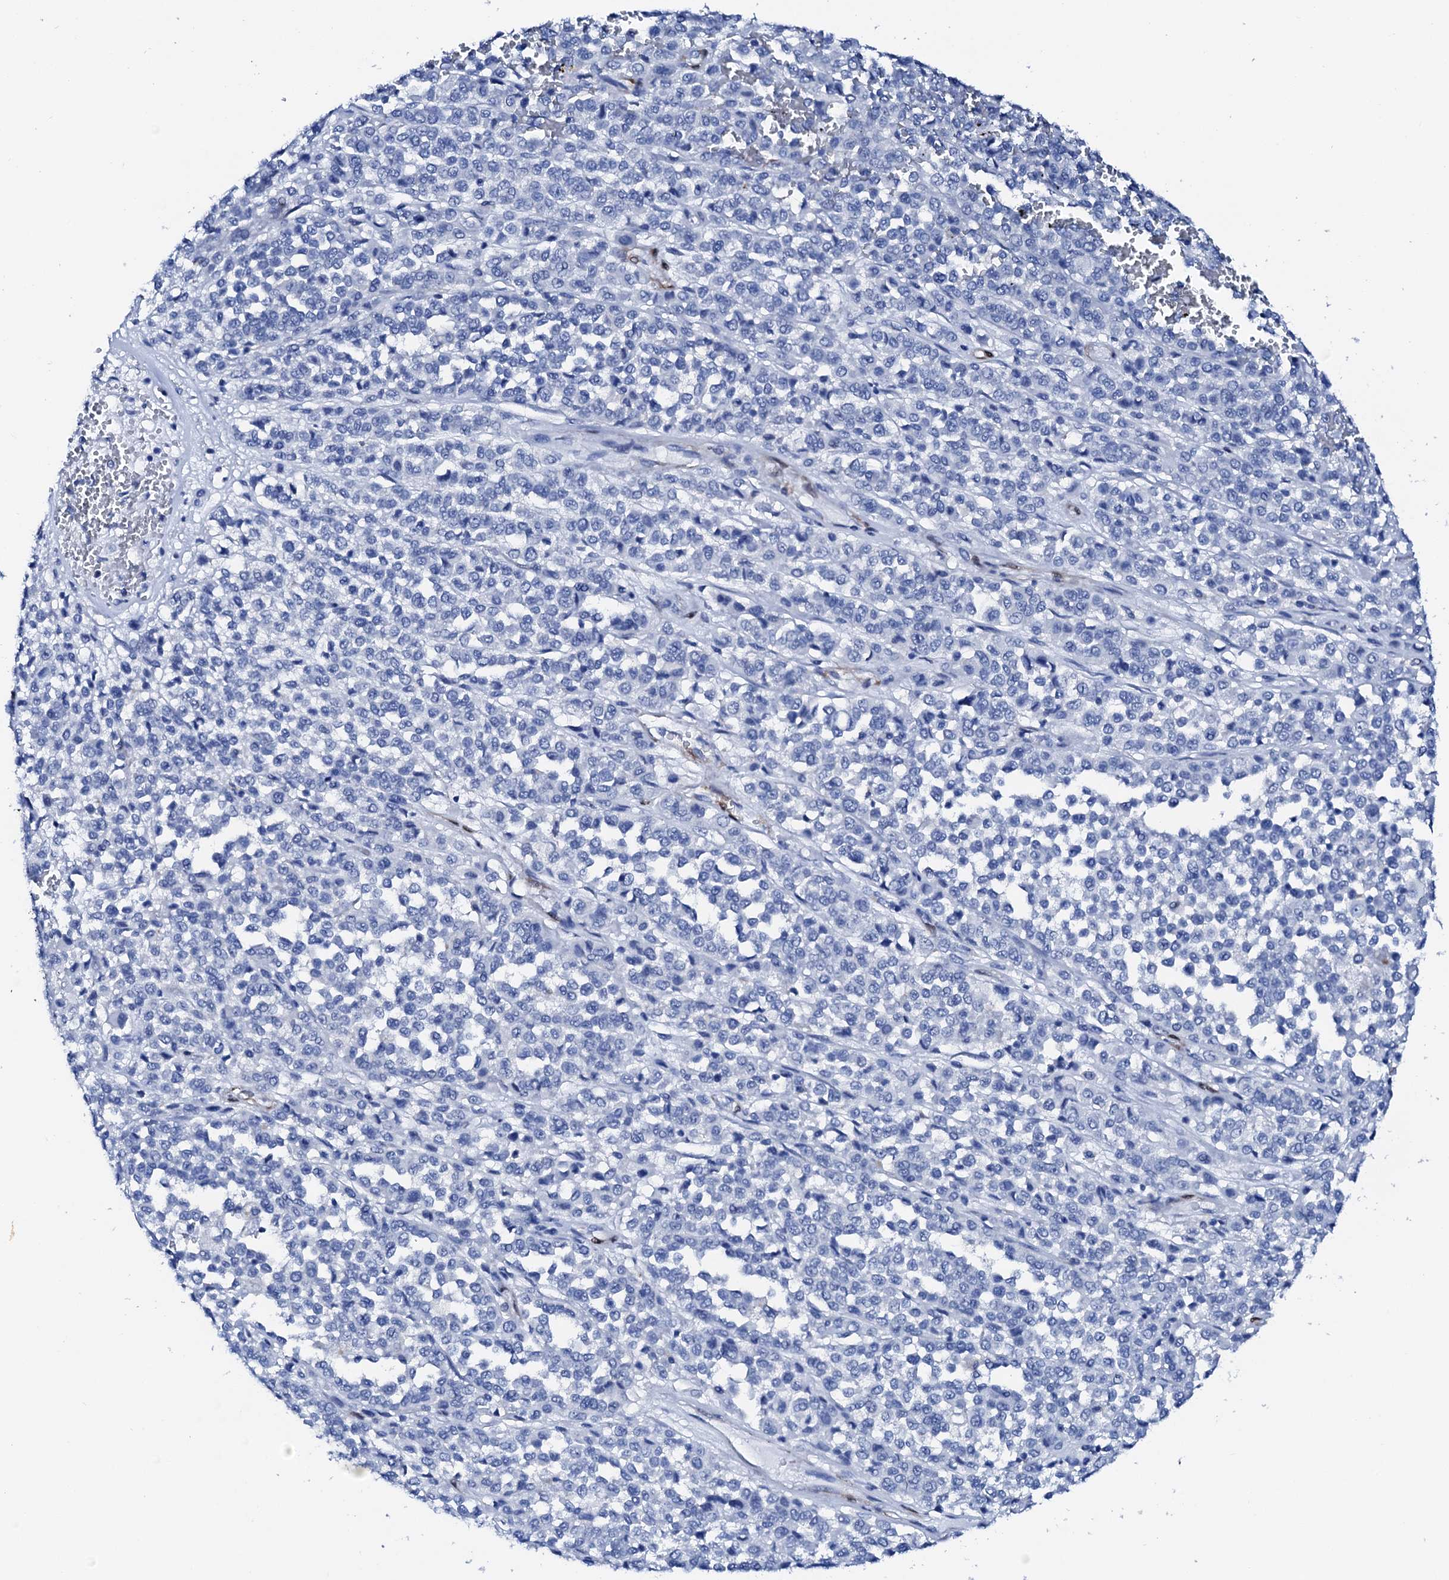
{"staining": {"intensity": "negative", "quantity": "none", "location": "none"}, "tissue": "melanoma", "cell_type": "Tumor cells", "image_type": "cancer", "snomed": [{"axis": "morphology", "description": "Malignant melanoma, Metastatic site"}, {"axis": "topography", "description": "Pancreas"}], "caption": "Immunohistochemical staining of melanoma reveals no significant expression in tumor cells. Brightfield microscopy of immunohistochemistry (IHC) stained with DAB (3,3'-diaminobenzidine) (brown) and hematoxylin (blue), captured at high magnification.", "gene": "NRIP2", "patient": {"sex": "female", "age": 30}}